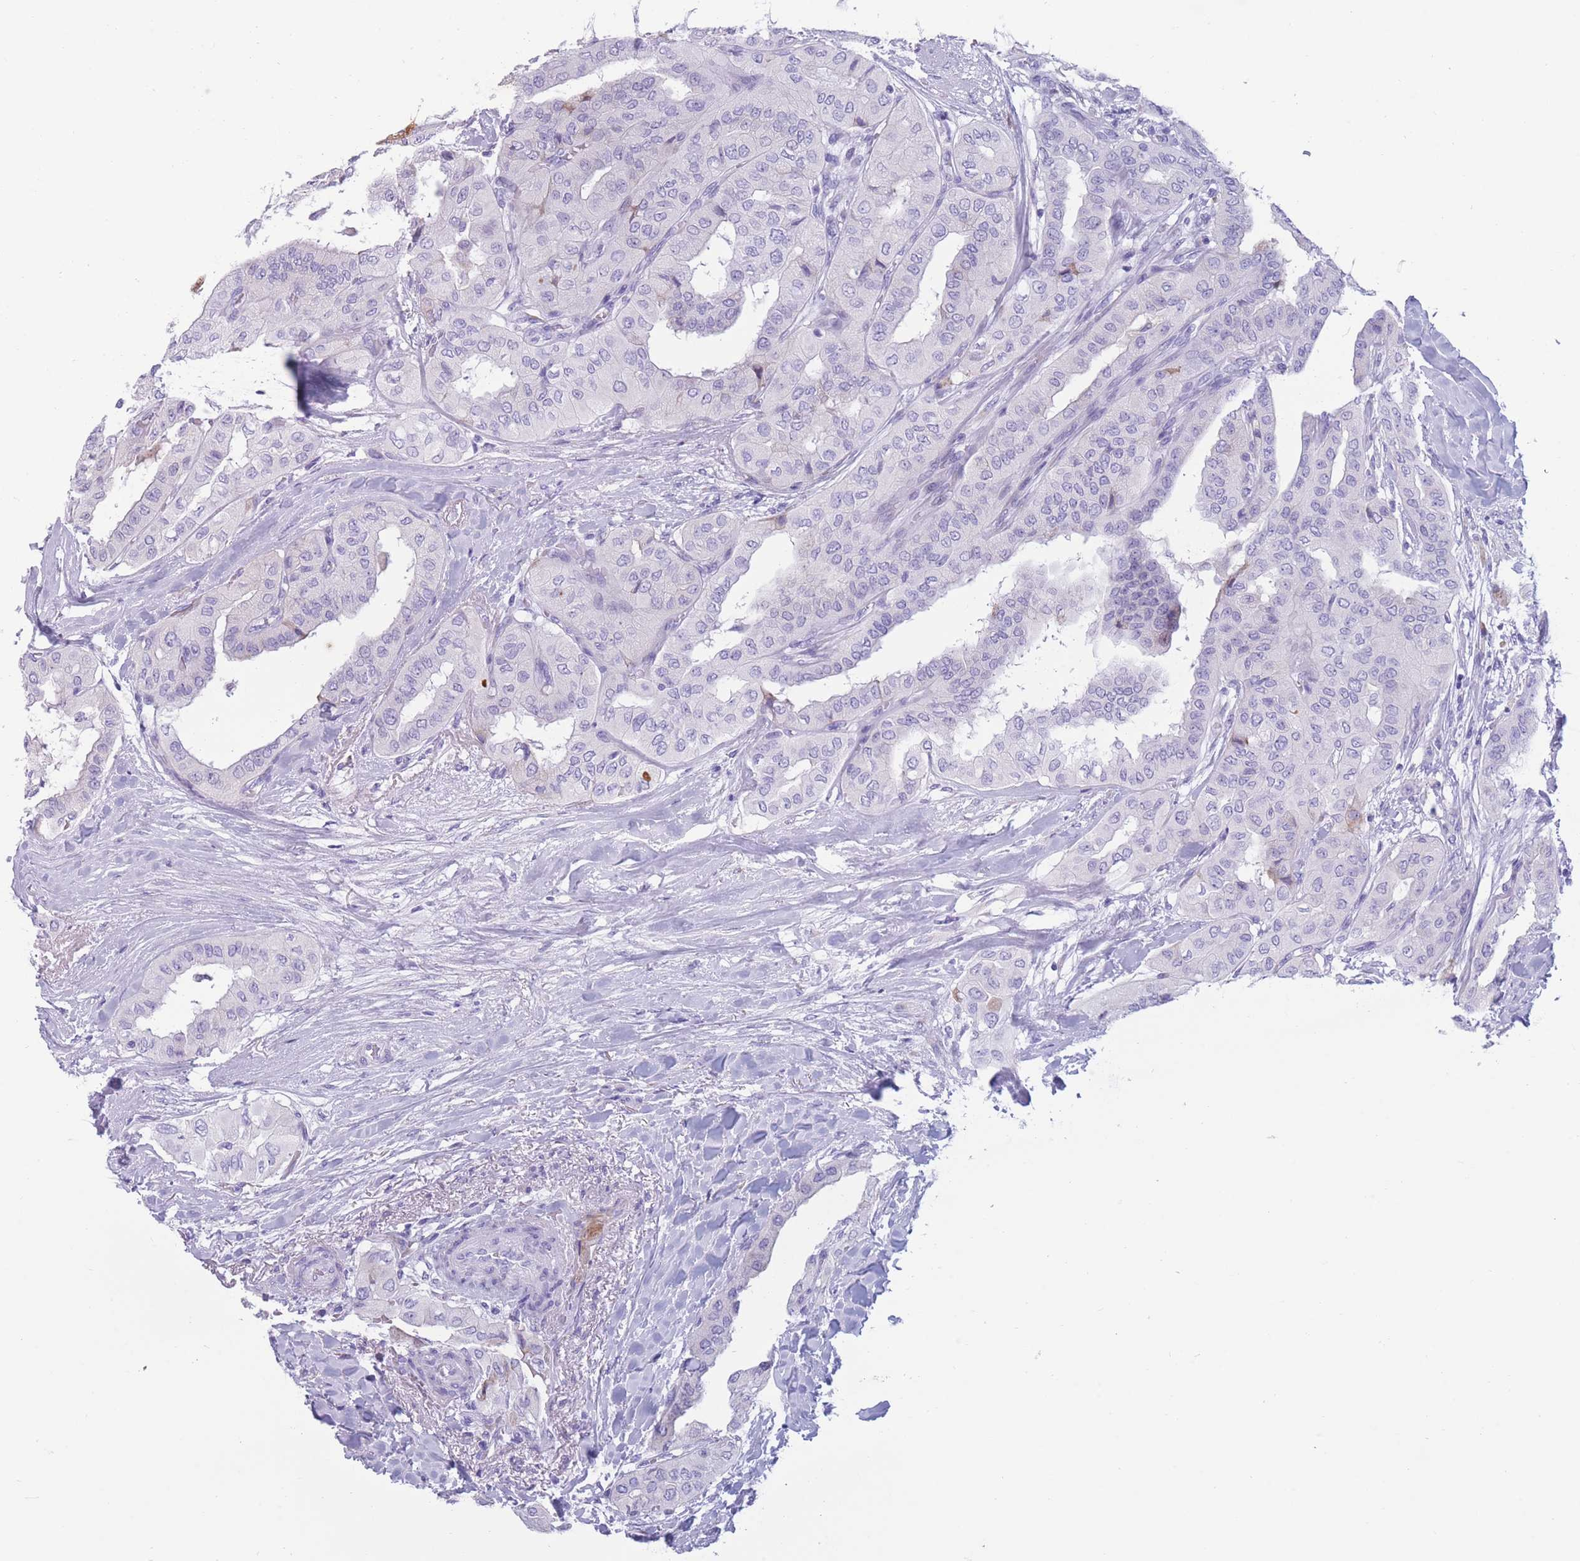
{"staining": {"intensity": "negative", "quantity": "none", "location": "none"}, "tissue": "thyroid cancer", "cell_type": "Tumor cells", "image_type": "cancer", "snomed": [{"axis": "morphology", "description": "Papillary adenocarcinoma, NOS"}, {"axis": "topography", "description": "Thyroid gland"}], "caption": "Immunohistochemistry of human thyroid cancer (papillary adenocarcinoma) demonstrates no staining in tumor cells.", "gene": "COL27A1", "patient": {"sex": "female", "age": 59}}